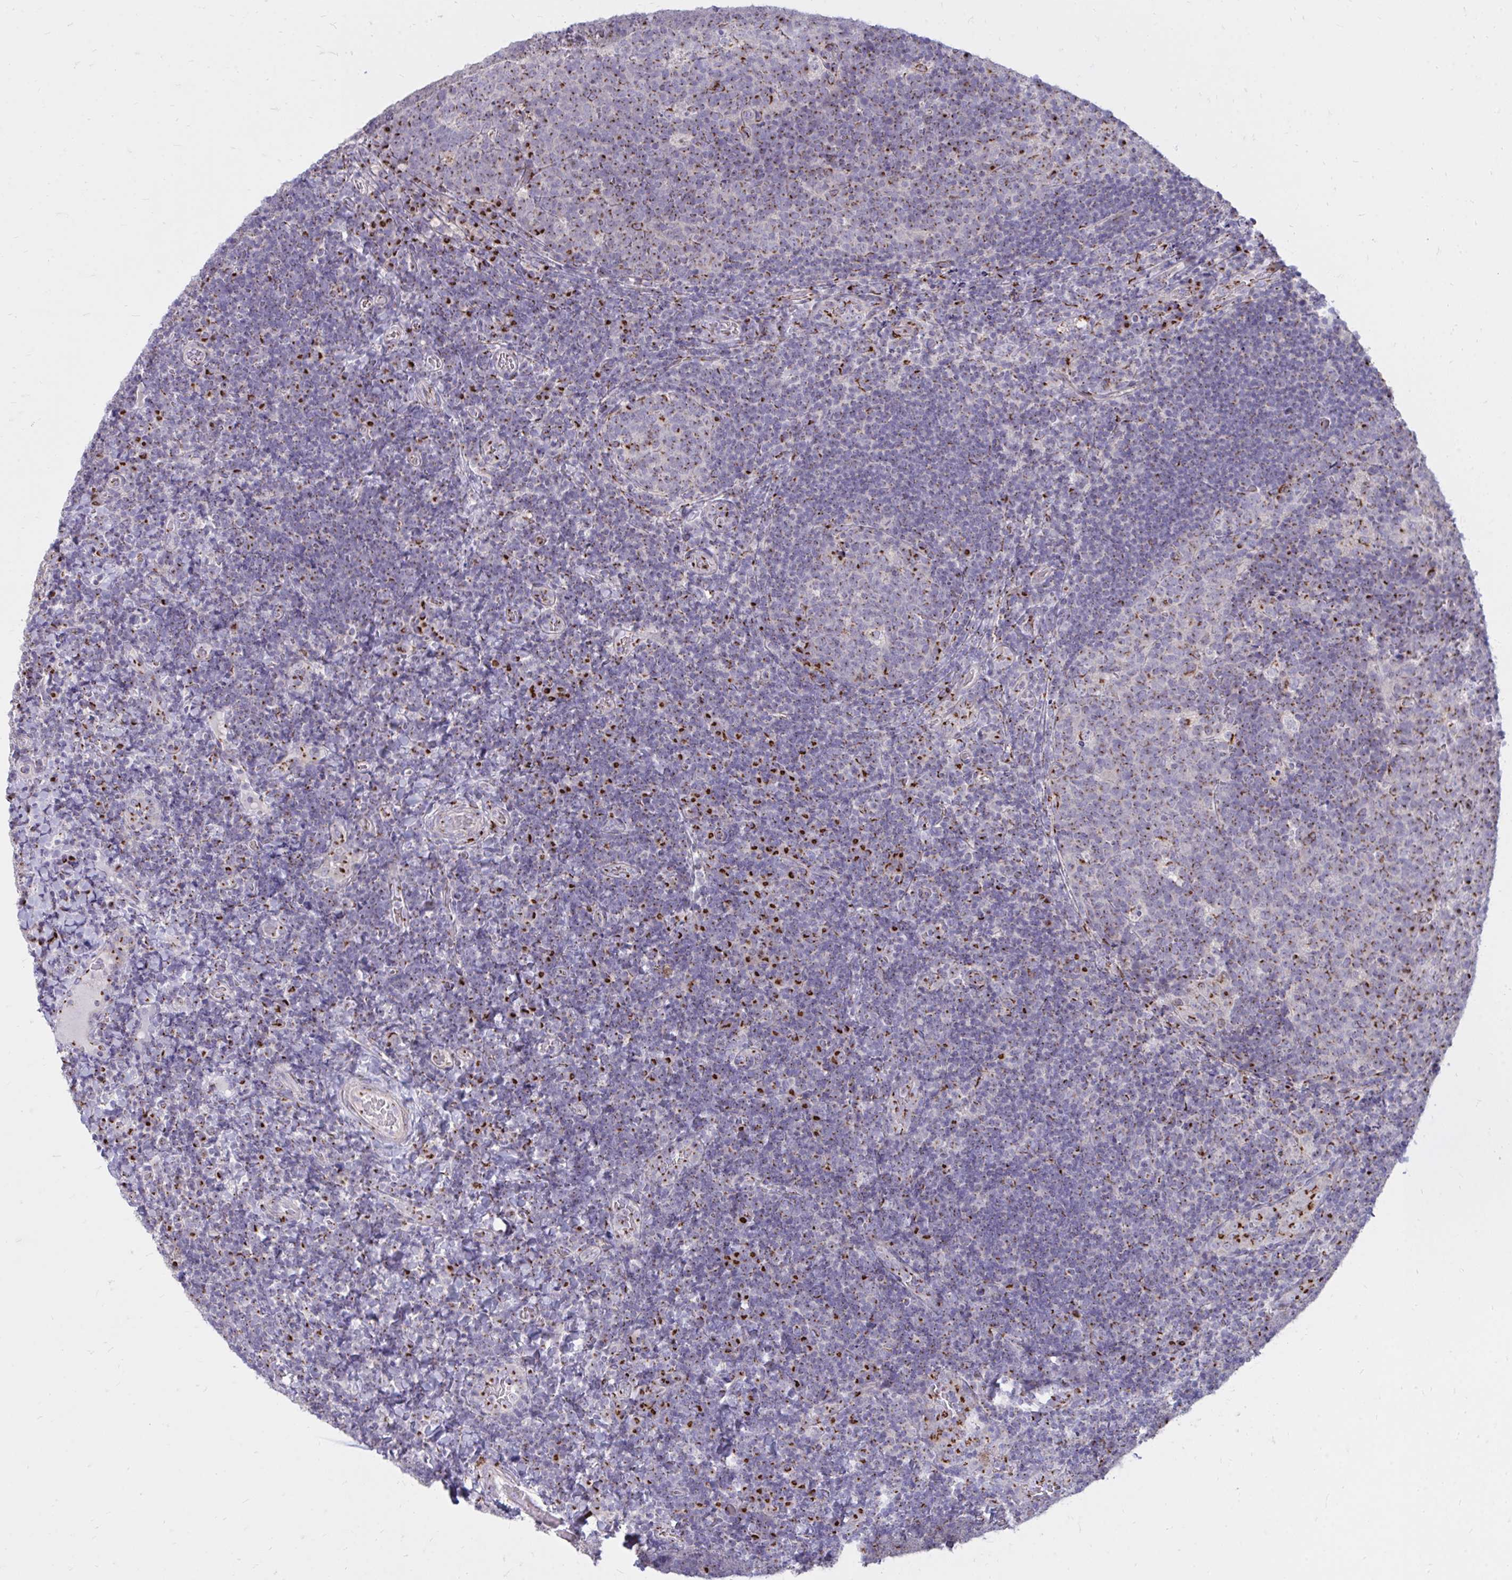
{"staining": {"intensity": "moderate", "quantity": "25%-75%", "location": "cytoplasmic/membranous"}, "tissue": "tonsil", "cell_type": "Germinal center cells", "image_type": "normal", "snomed": [{"axis": "morphology", "description": "Normal tissue, NOS"}, {"axis": "topography", "description": "Tonsil"}], "caption": "This is a micrograph of IHC staining of benign tonsil, which shows moderate staining in the cytoplasmic/membranous of germinal center cells.", "gene": "RAB6A", "patient": {"sex": "male", "age": 17}}